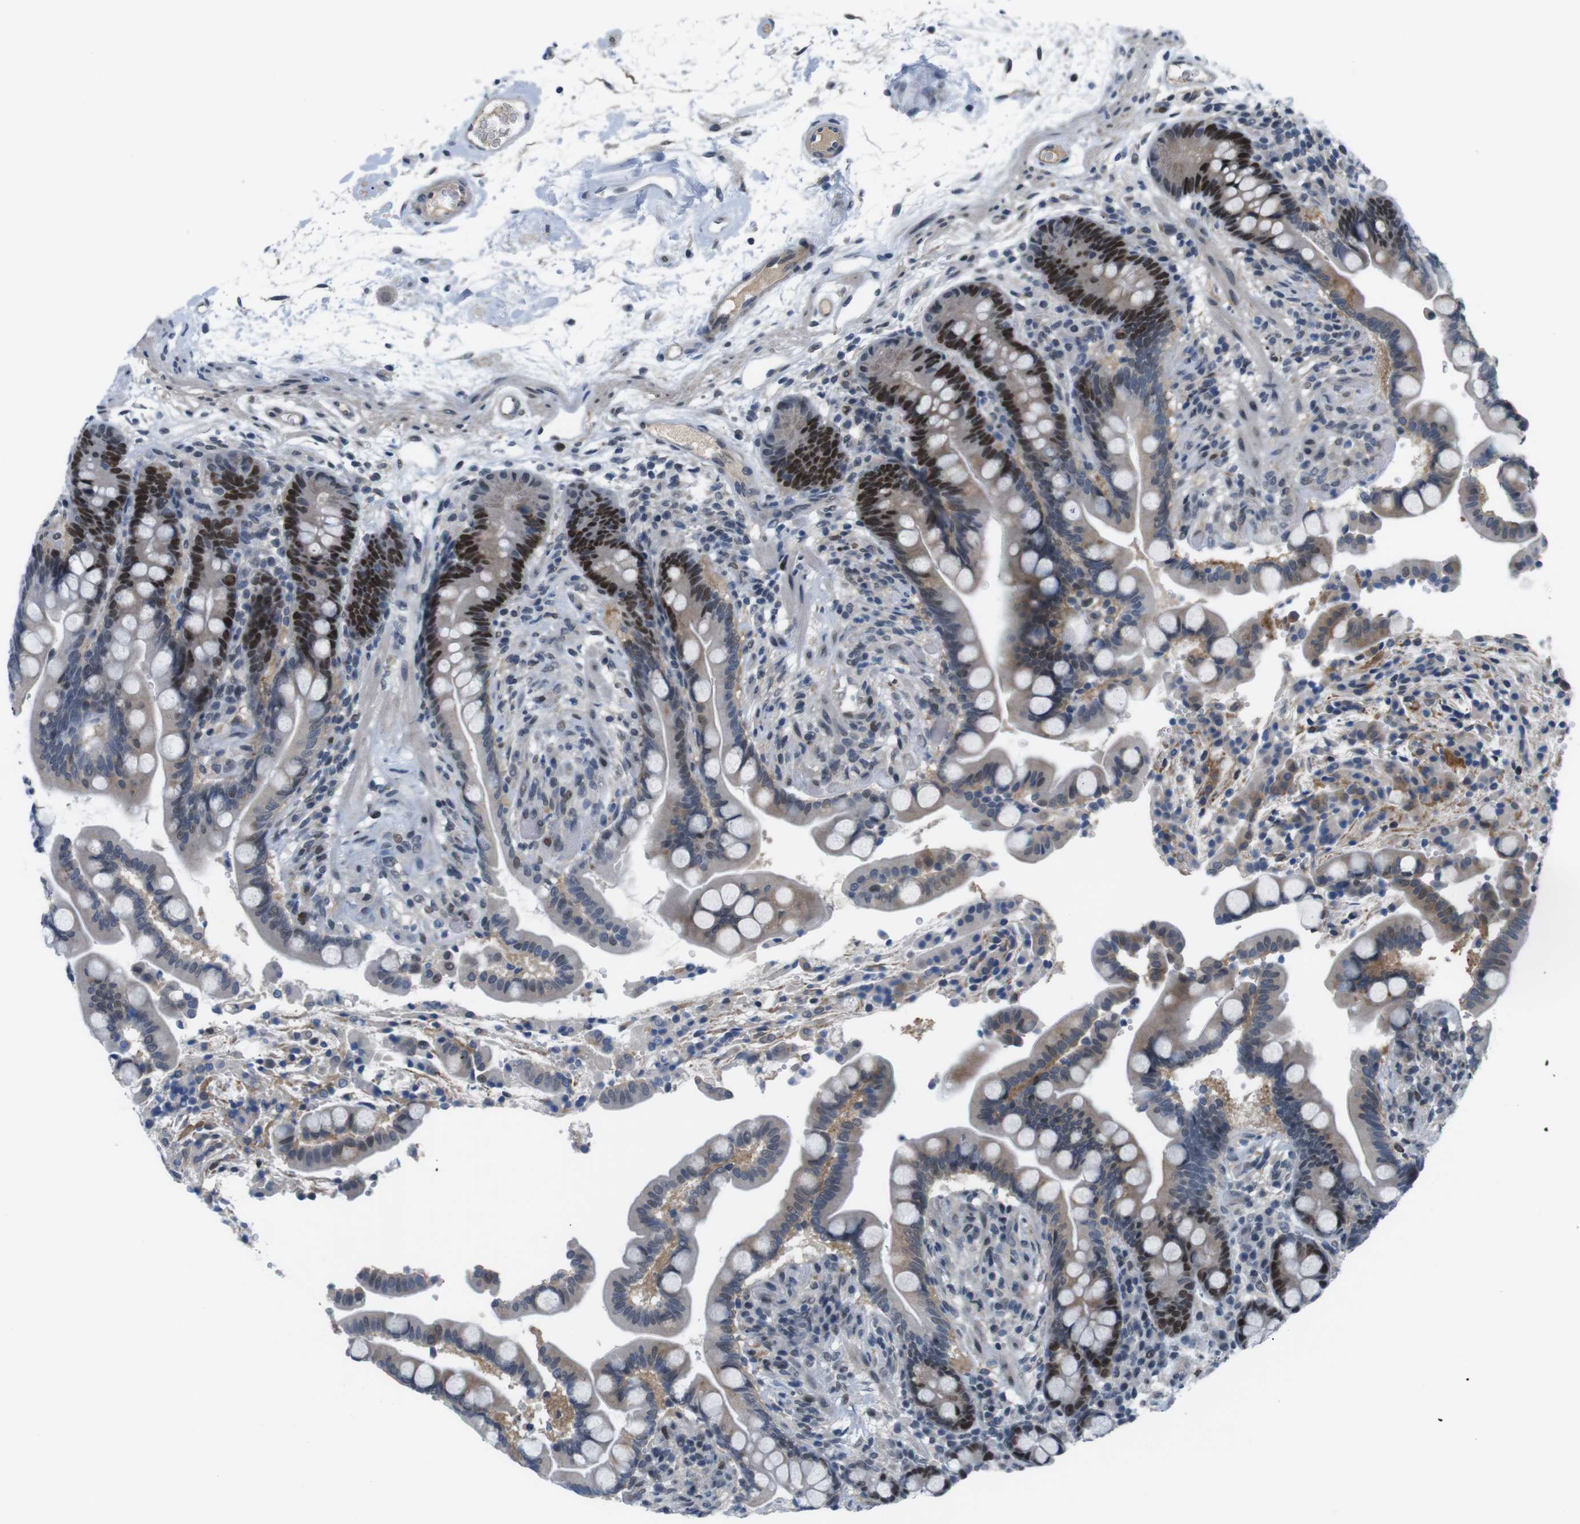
{"staining": {"intensity": "weak", "quantity": "25%-75%", "location": "cytoplasmic/membranous"}, "tissue": "colon", "cell_type": "Endothelial cells", "image_type": "normal", "snomed": [{"axis": "morphology", "description": "Normal tissue, NOS"}, {"axis": "topography", "description": "Colon"}], "caption": "A low amount of weak cytoplasmic/membranous positivity is seen in approximately 25%-75% of endothelial cells in benign colon.", "gene": "SMCO2", "patient": {"sex": "male", "age": 73}}